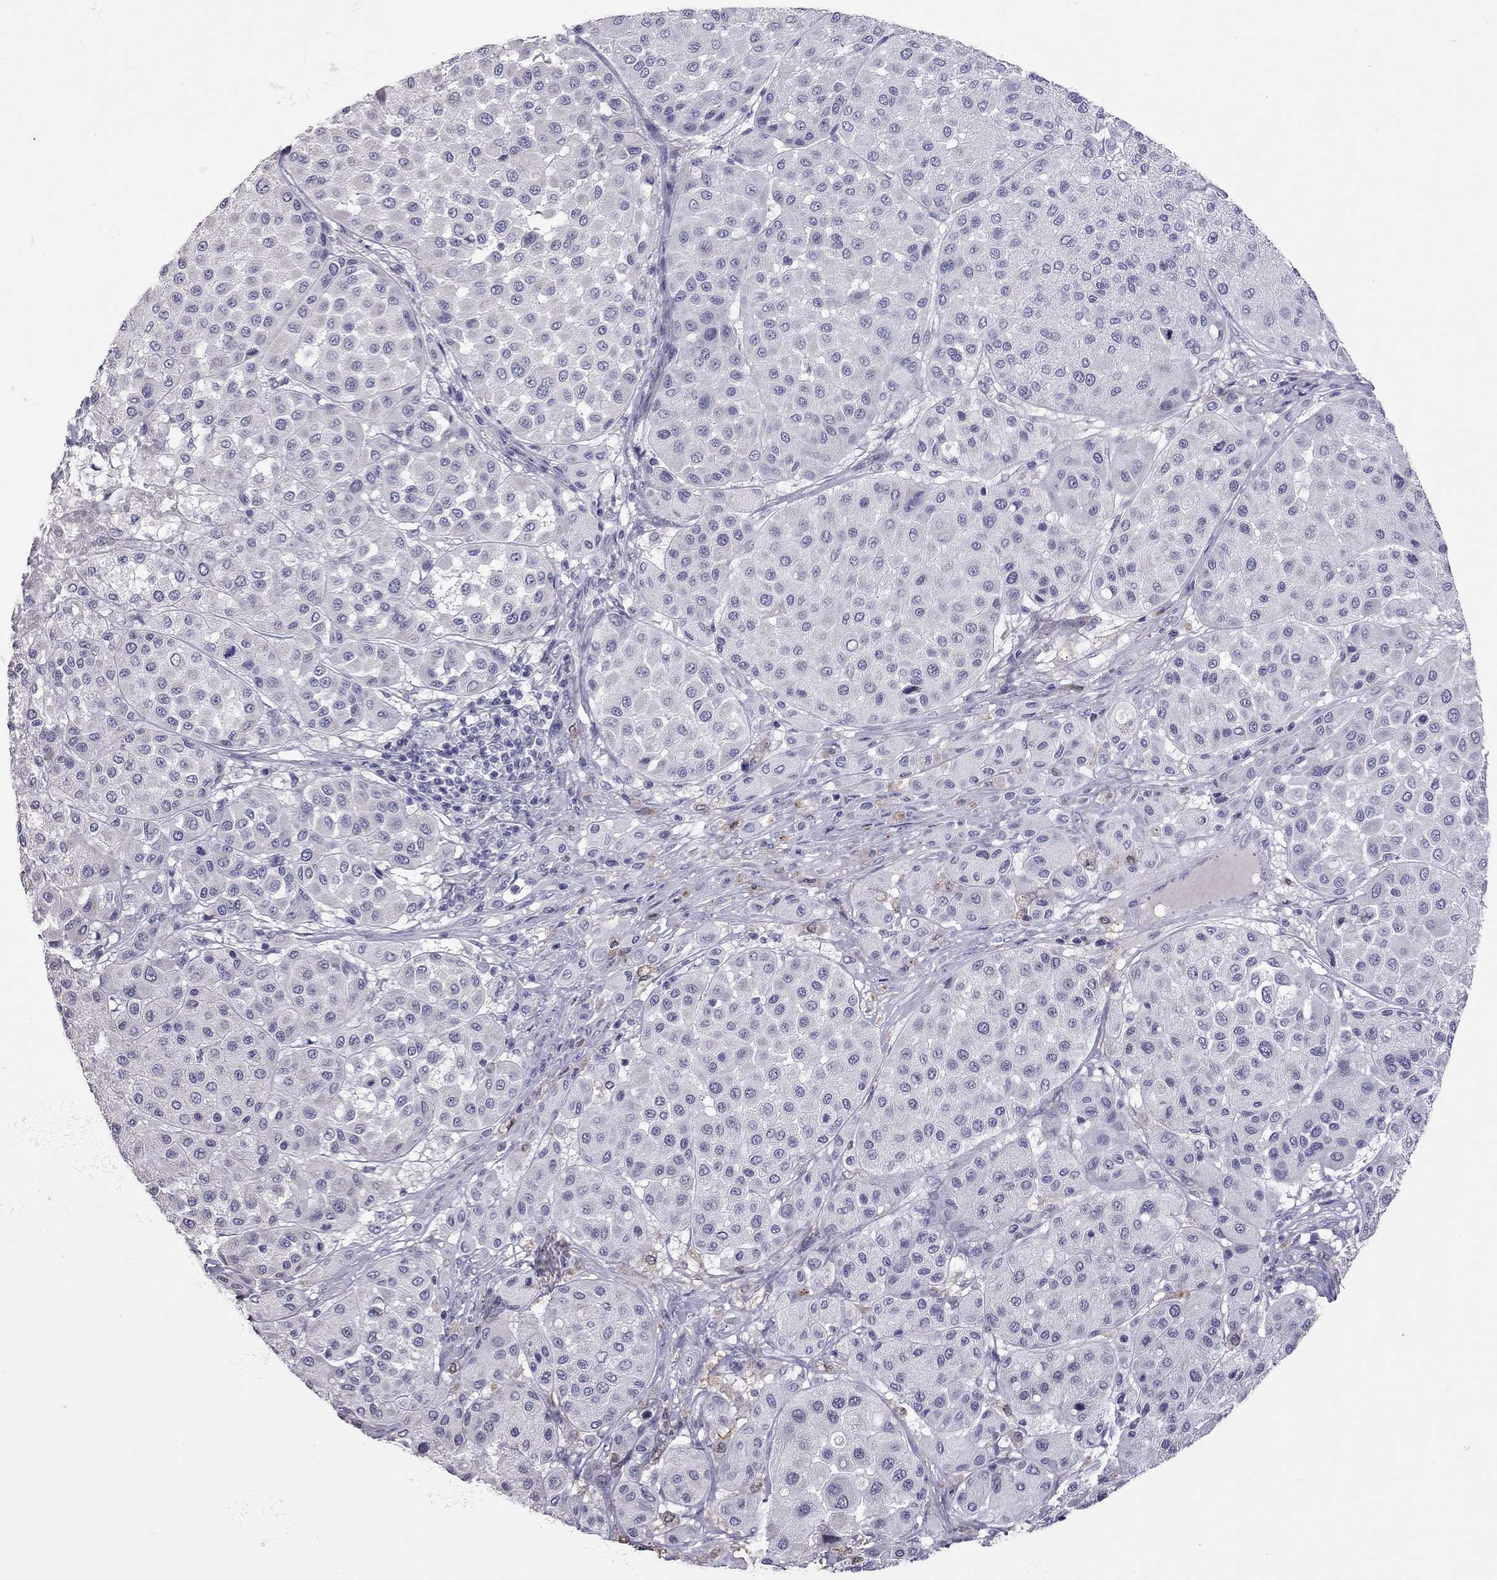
{"staining": {"intensity": "negative", "quantity": "none", "location": "none"}, "tissue": "melanoma", "cell_type": "Tumor cells", "image_type": "cancer", "snomed": [{"axis": "morphology", "description": "Malignant melanoma, Metastatic site"}, {"axis": "topography", "description": "Smooth muscle"}], "caption": "Image shows no protein staining in tumor cells of malignant melanoma (metastatic site) tissue.", "gene": "PPP1R3A", "patient": {"sex": "male", "age": 41}}